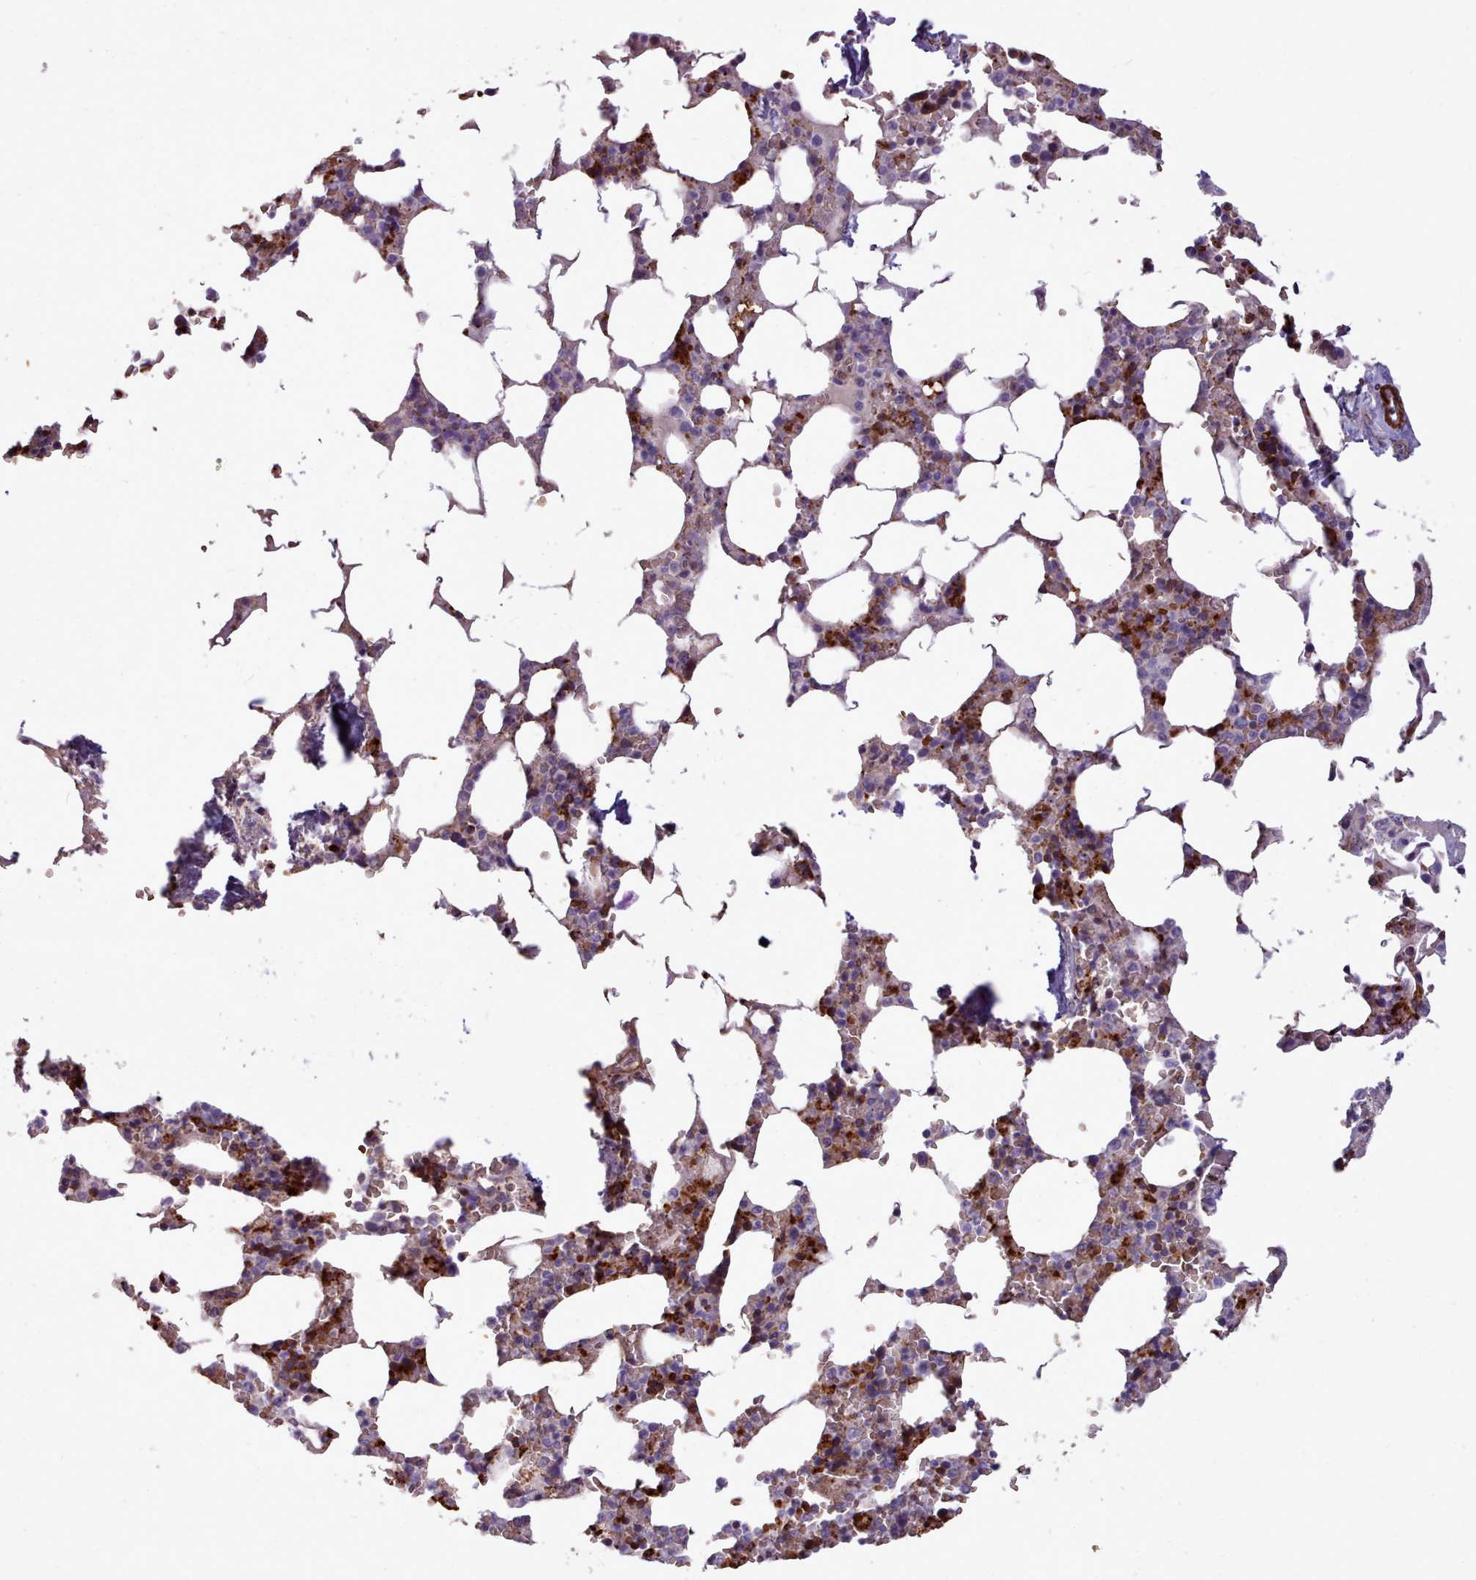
{"staining": {"intensity": "strong", "quantity": "25%-75%", "location": "cytoplasmic/membranous"}, "tissue": "bone marrow", "cell_type": "Hematopoietic cells", "image_type": "normal", "snomed": [{"axis": "morphology", "description": "Normal tissue, NOS"}, {"axis": "topography", "description": "Bone marrow"}], "caption": "Bone marrow stained with immunohistochemistry exhibits strong cytoplasmic/membranous staining in approximately 25%-75% of hematopoietic cells.", "gene": "PACSIN3", "patient": {"sex": "male", "age": 64}}